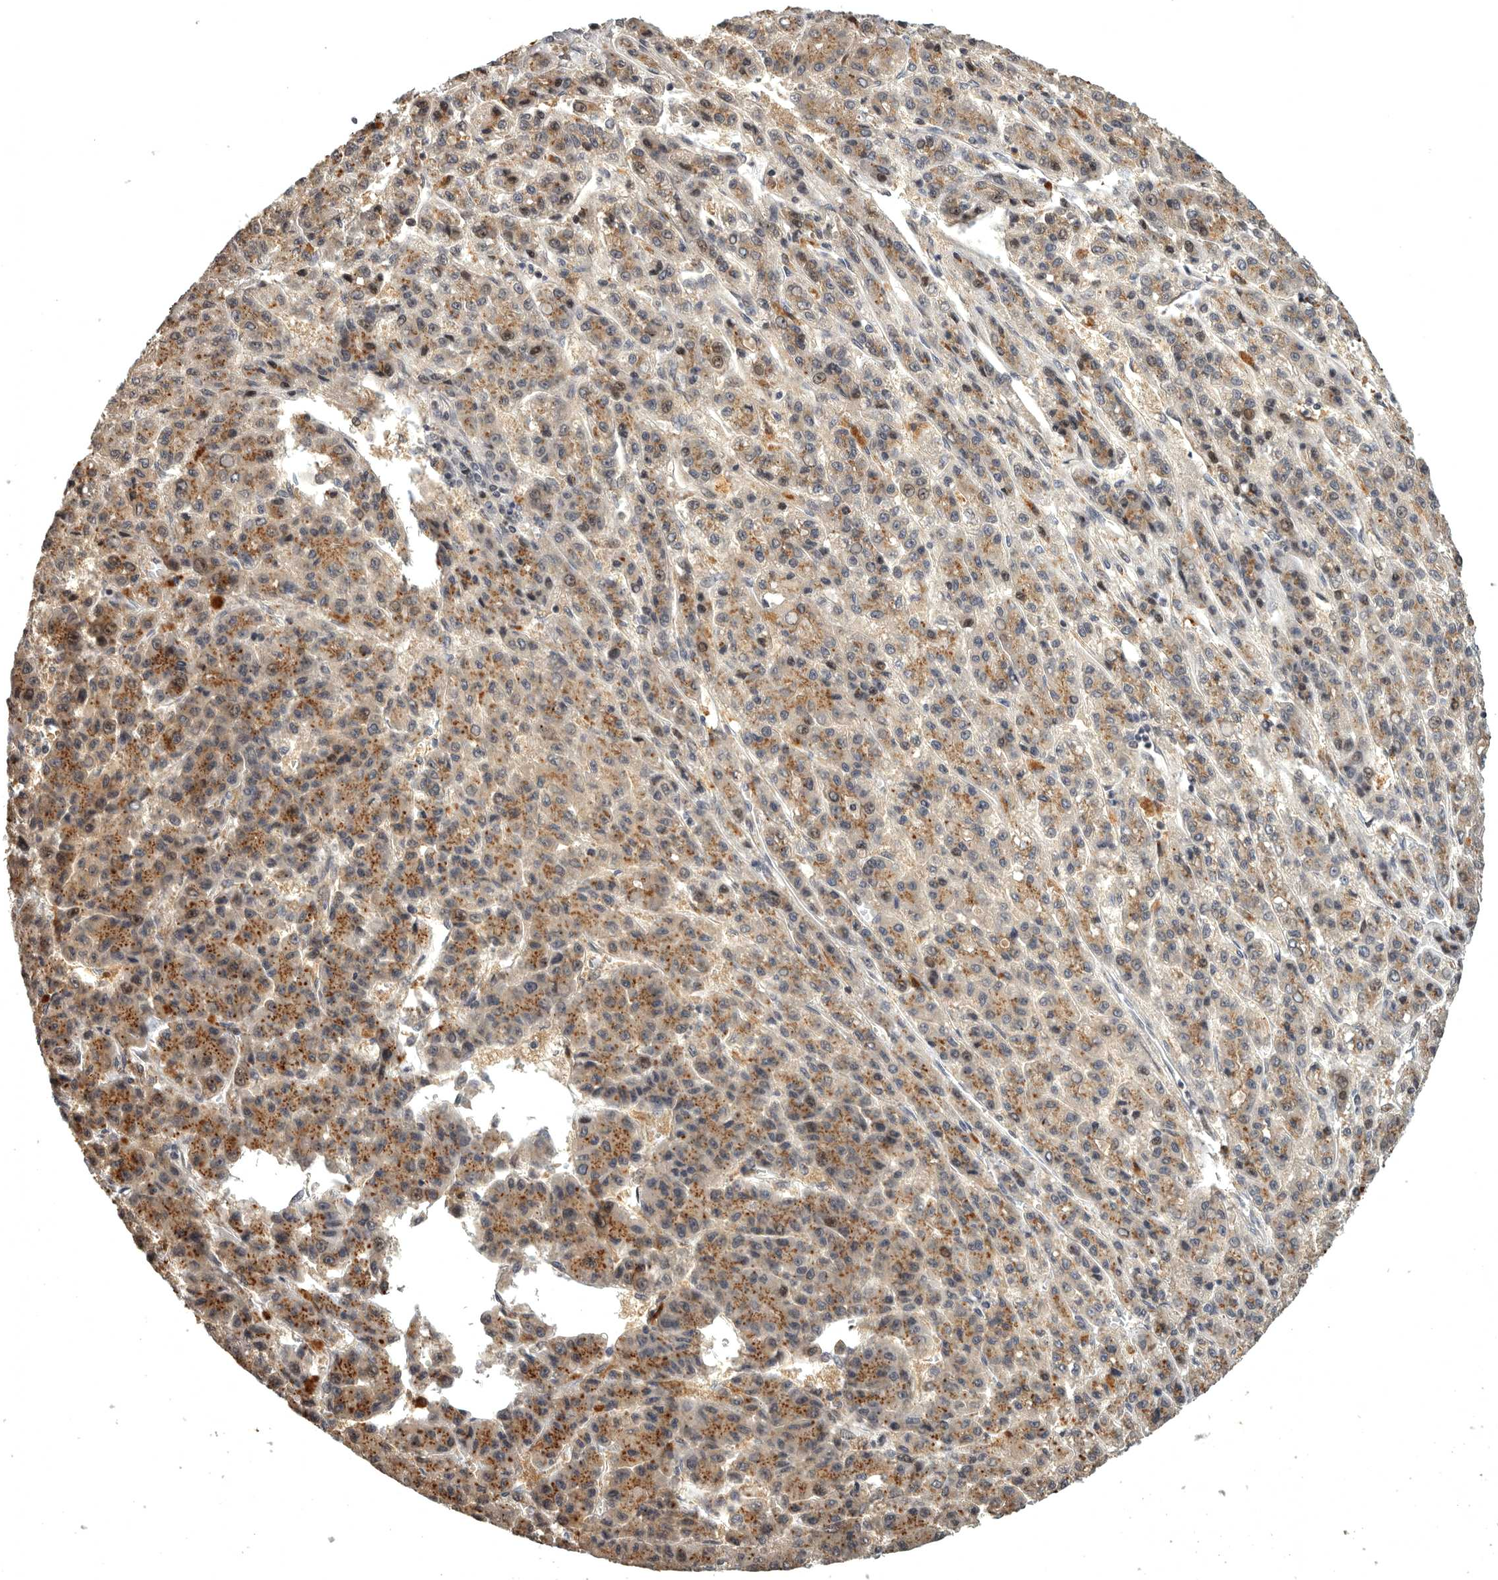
{"staining": {"intensity": "moderate", "quantity": ">75%", "location": "cytoplasmic/membranous"}, "tissue": "liver cancer", "cell_type": "Tumor cells", "image_type": "cancer", "snomed": [{"axis": "morphology", "description": "Carcinoma, Hepatocellular, NOS"}, {"axis": "topography", "description": "Liver"}], "caption": "Hepatocellular carcinoma (liver) tissue displays moderate cytoplasmic/membranous positivity in approximately >75% of tumor cells, visualized by immunohistochemistry.", "gene": "MAN2A1", "patient": {"sex": "male", "age": 70}}